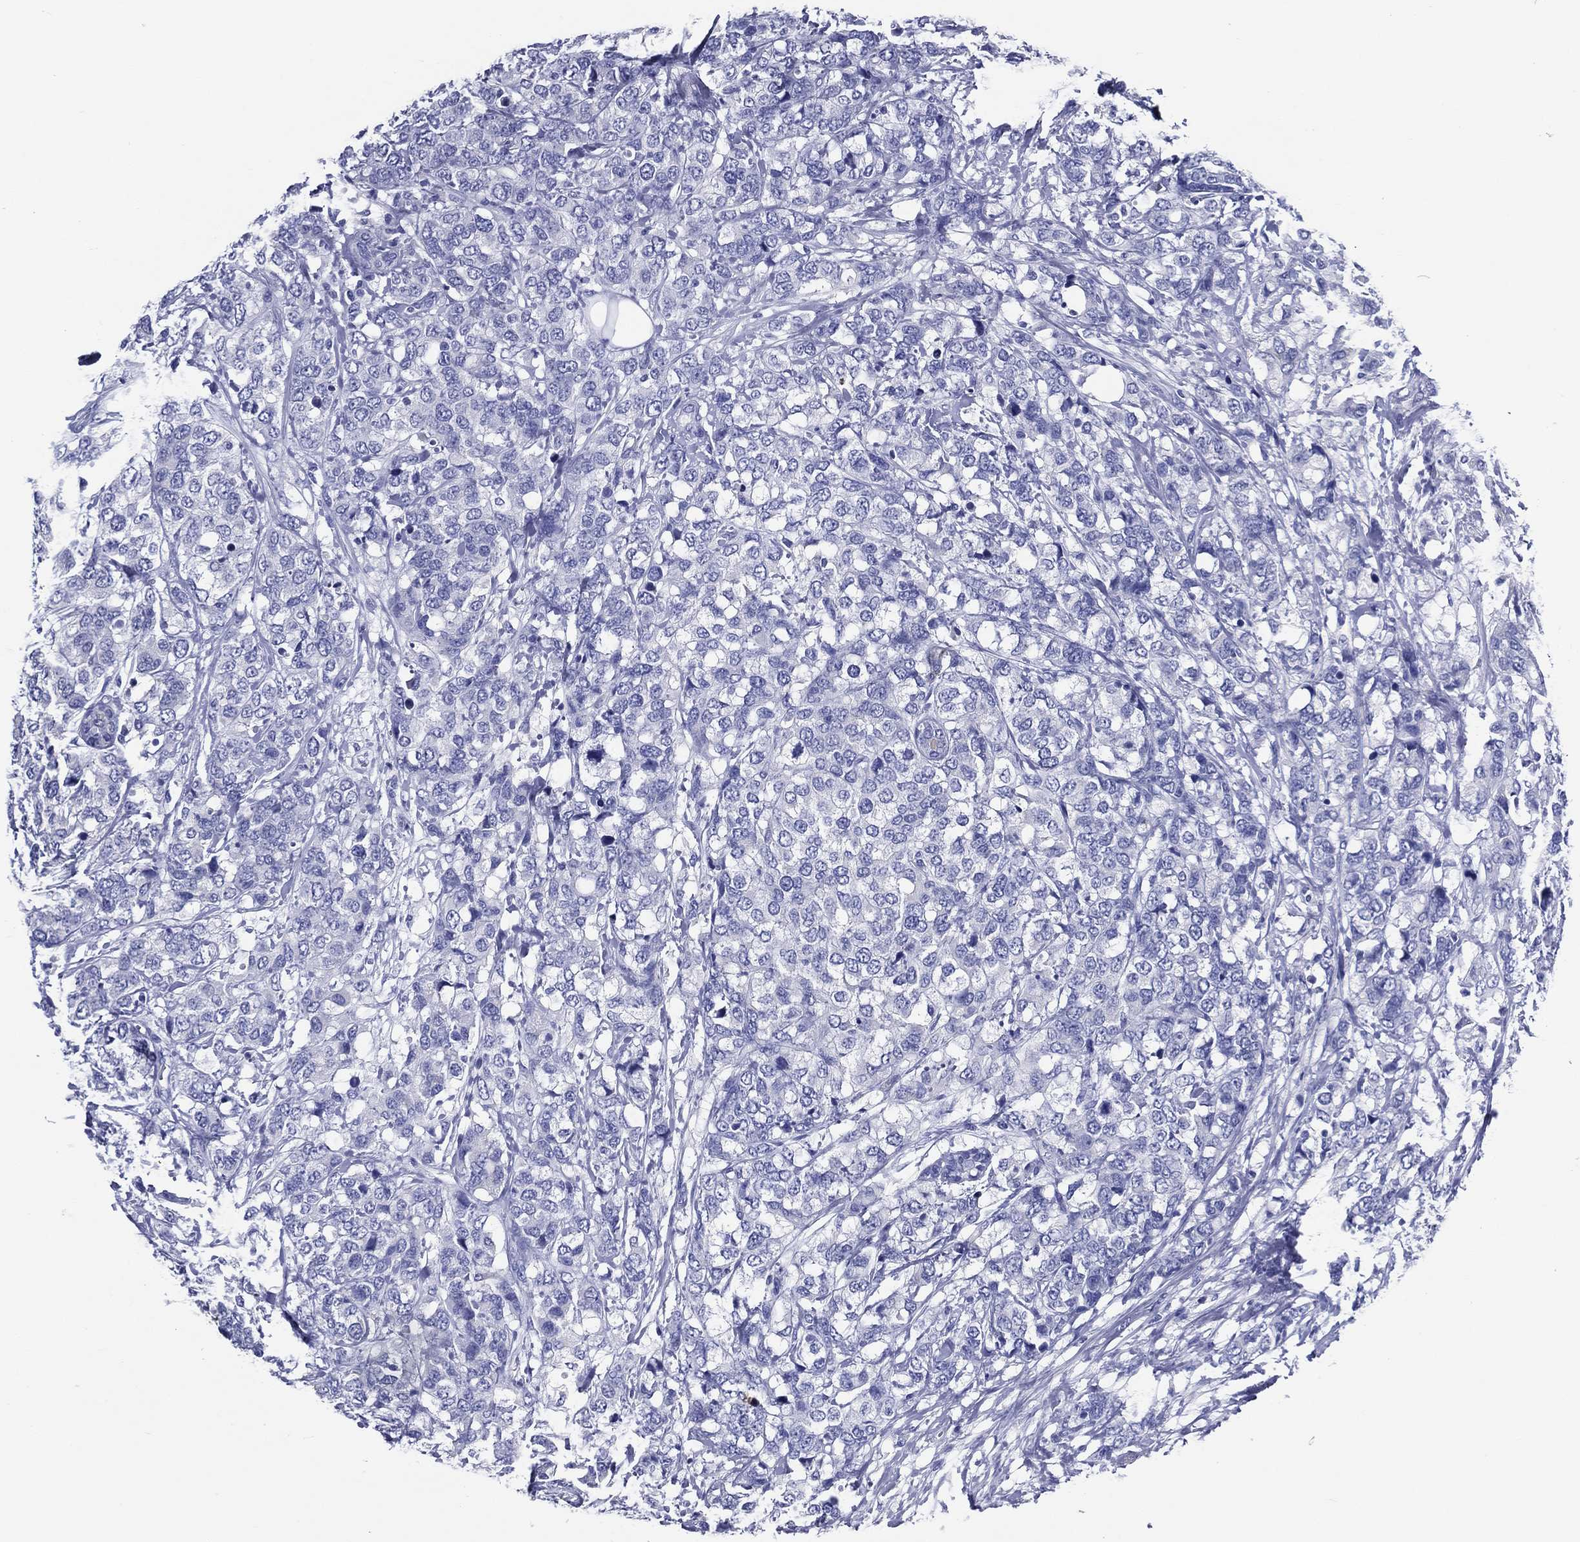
{"staining": {"intensity": "negative", "quantity": "none", "location": "none"}, "tissue": "breast cancer", "cell_type": "Tumor cells", "image_type": "cancer", "snomed": [{"axis": "morphology", "description": "Lobular carcinoma"}, {"axis": "topography", "description": "Breast"}], "caption": "An IHC photomicrograph of lobular carcinoma (breast) is shown. There is no staining in tumor cells of lobular carcinoma (breast). (DAB immunohistochemistry (IHC) visualized using brightfield microscopy, high magnification).", "gene": "ACE2", "patient": {"sex": "female", "age": 59}}